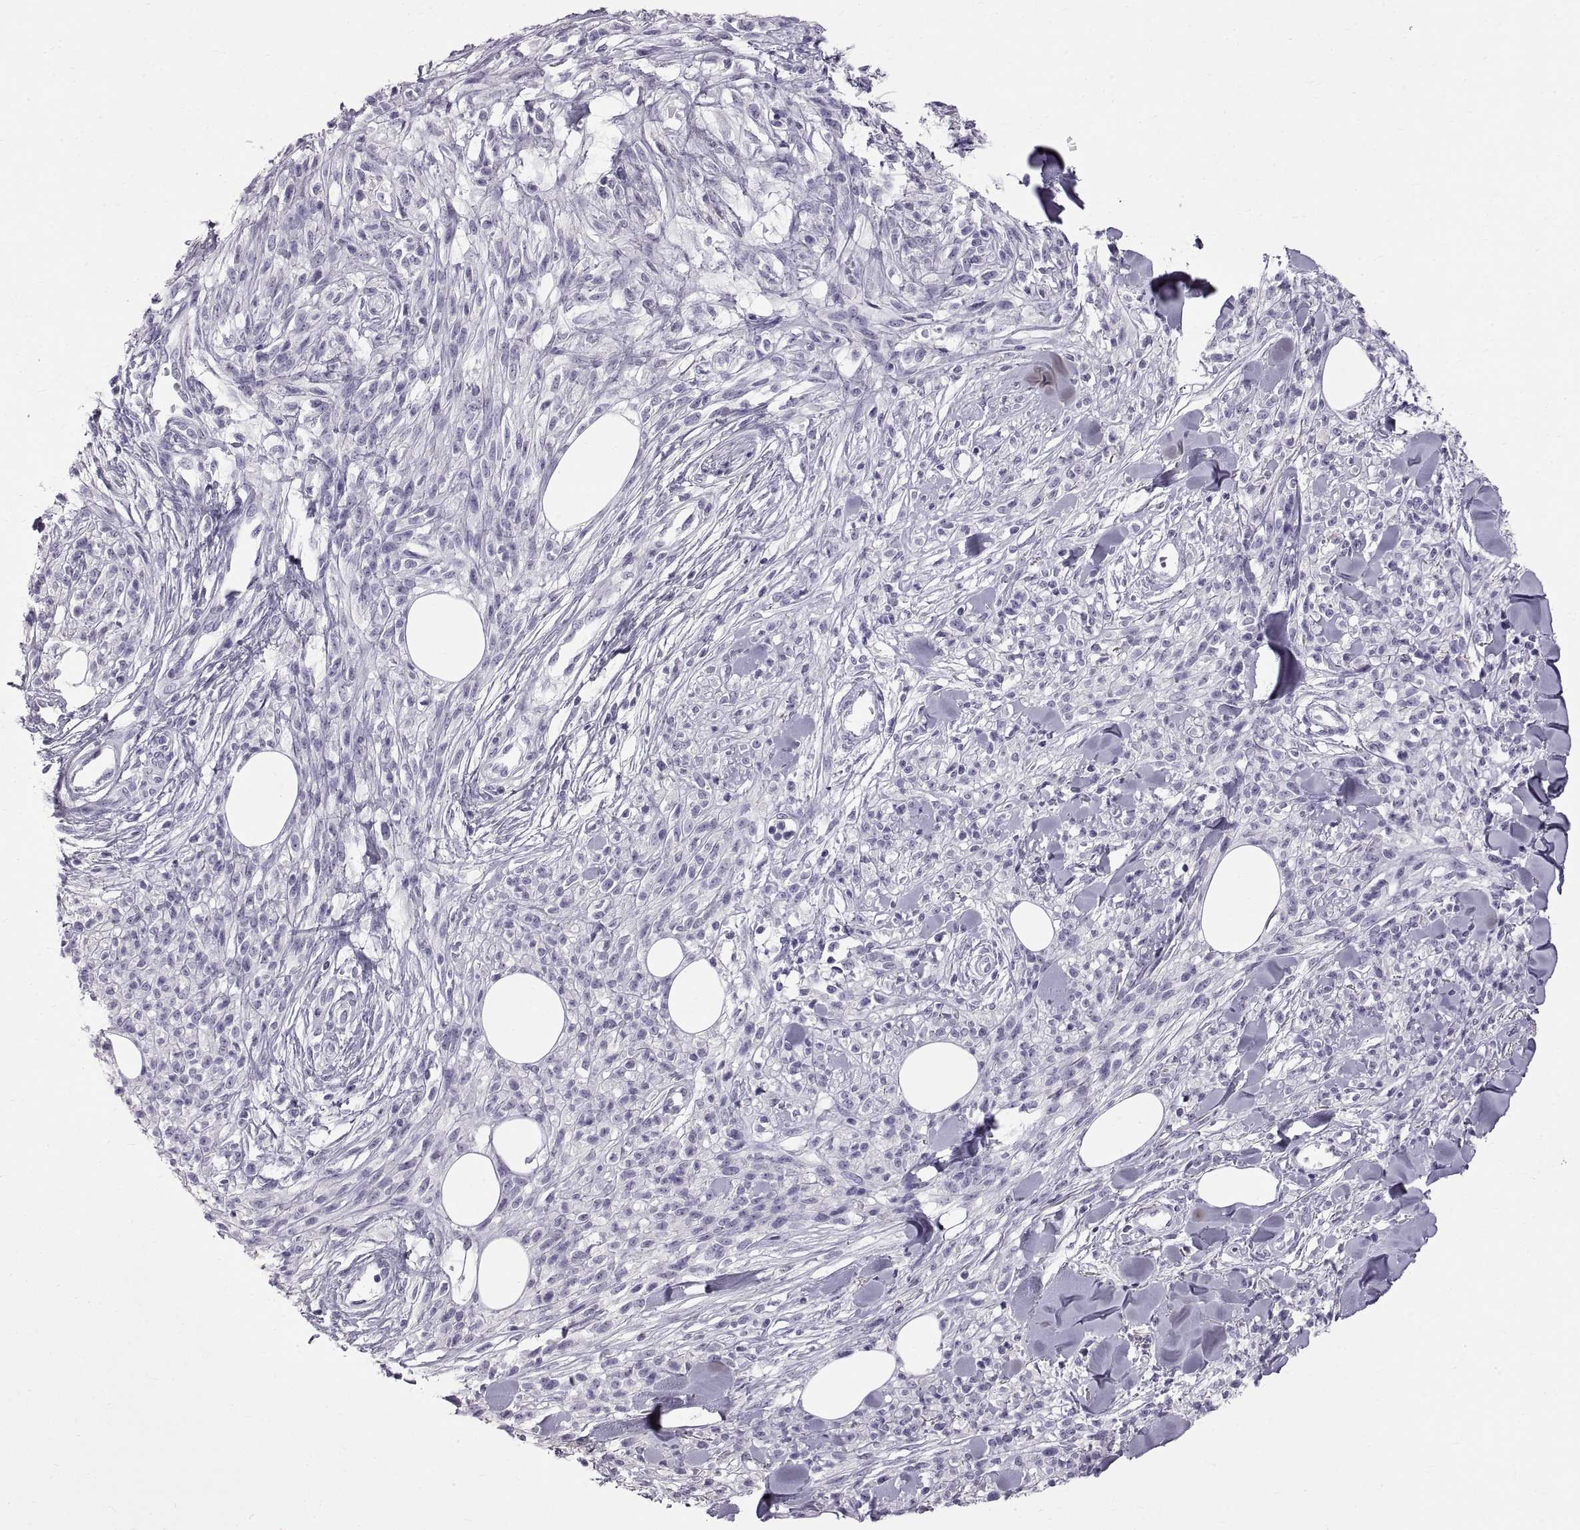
{"staining": {"intensity": "negative", "quantity": "none", "location": "none"}, "tissue": "melanoma", "cell_type": "Tumor cells", "image_type": "cancer", "snomed": [{"axis": "morphology", "description": "Malignant melanoma, NOS"}, {"axis": "topography", "description": "Skin"}, {"axis": "topography", "description": "Skin of trunk"}], "caption": "This is an immunohistochemistry photomicrograph of melanoma. There is no staining in tumor cells.", "gene": "WFDC8", "patient": {"sex": "male", "age": 74}}